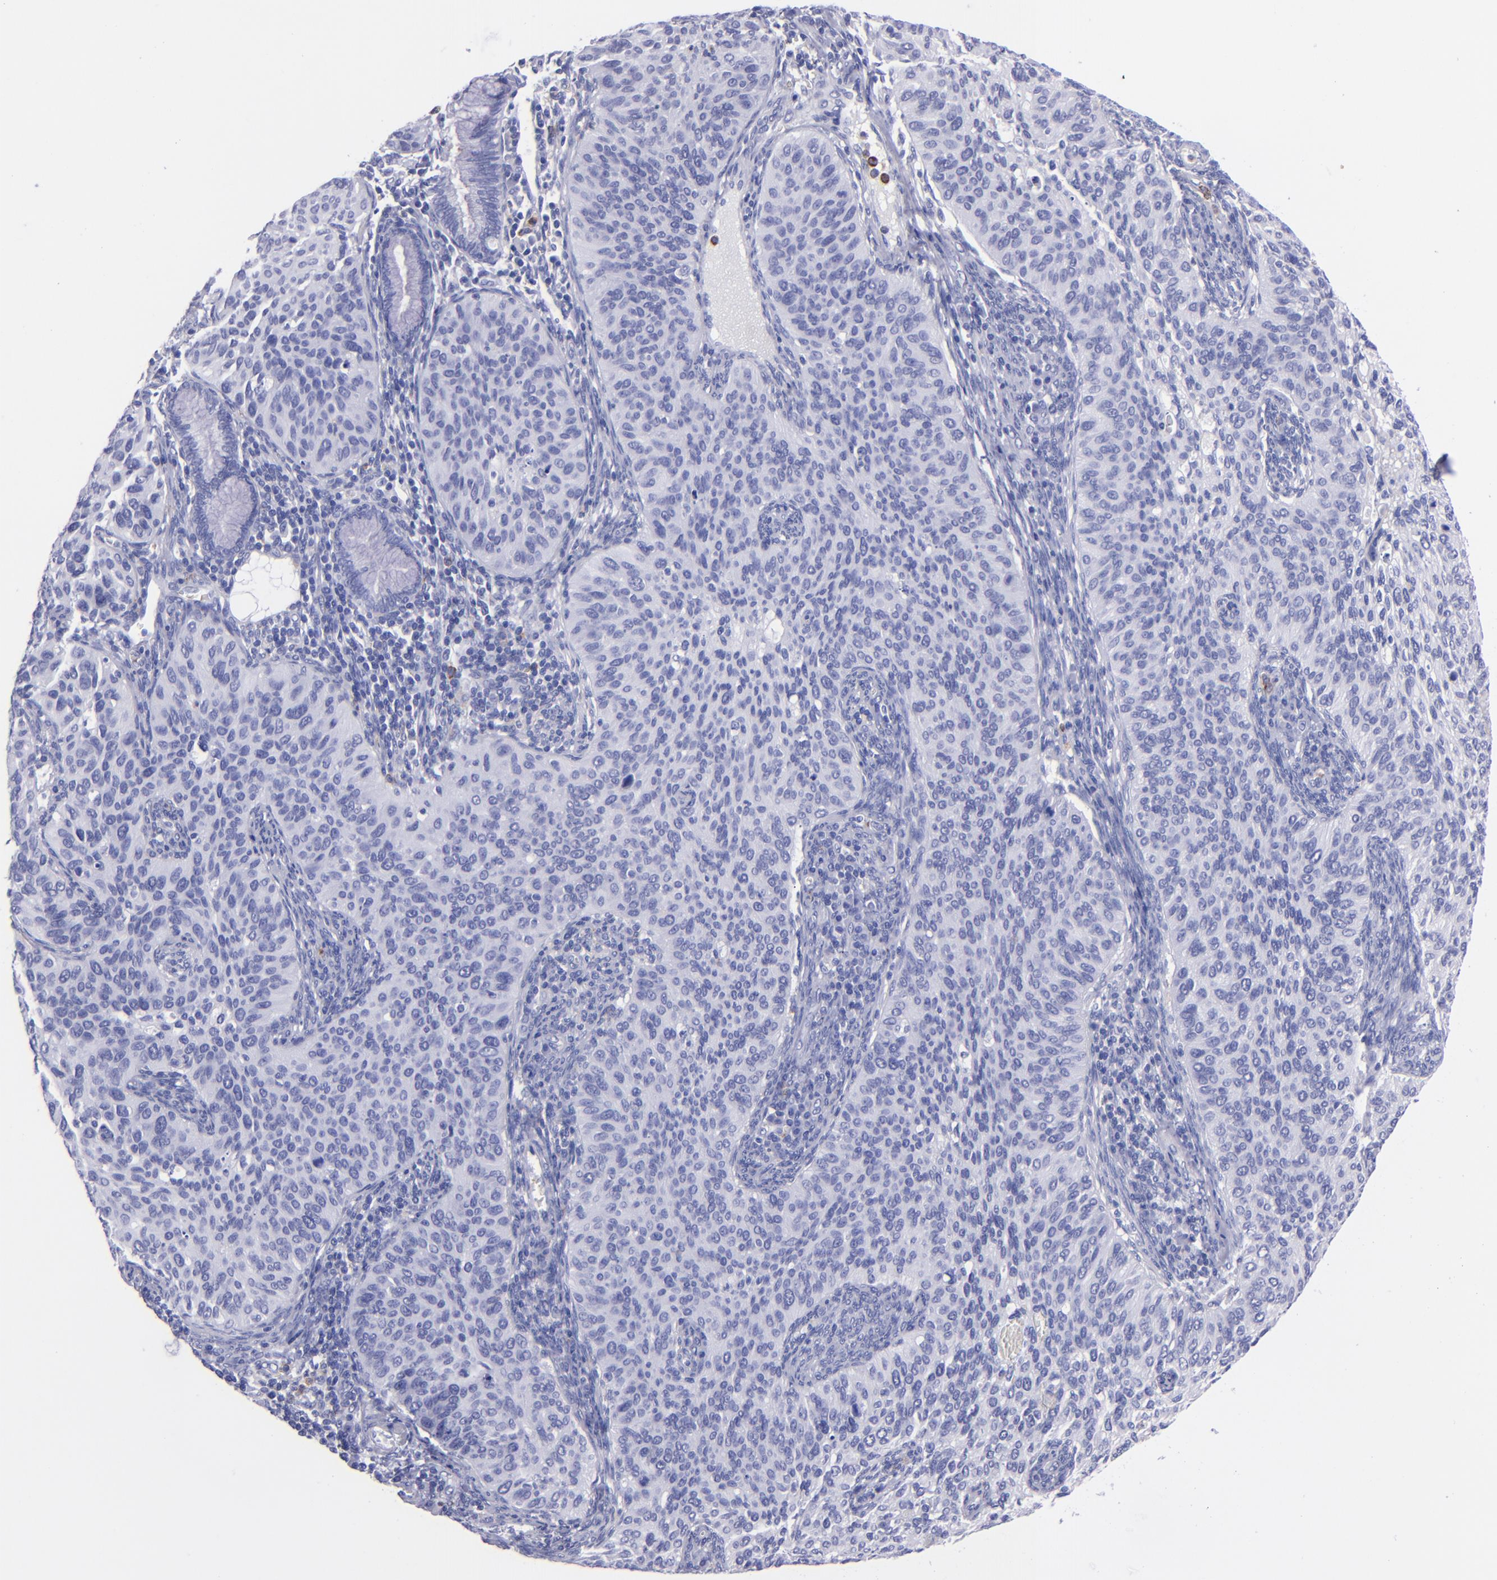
{"staining": {"intensity": "negative", "quantity": "none", "location": "none"}, "tissue": "cervical cancer", "cell_type": "Tumor cells", "image_type": "cancer", "snomed": [{"axis": "morphology", "description": "Adenocarcinoma, NOS"}, {"axis": "topography", "description": "Cervix"}], "caption": "Immunohistochemistry of human adenocarcinoma (cervical) demonstrates no positivity in tumor cells.", "gene": "CR1", "patient": {"sex": "female", "age": 29}}